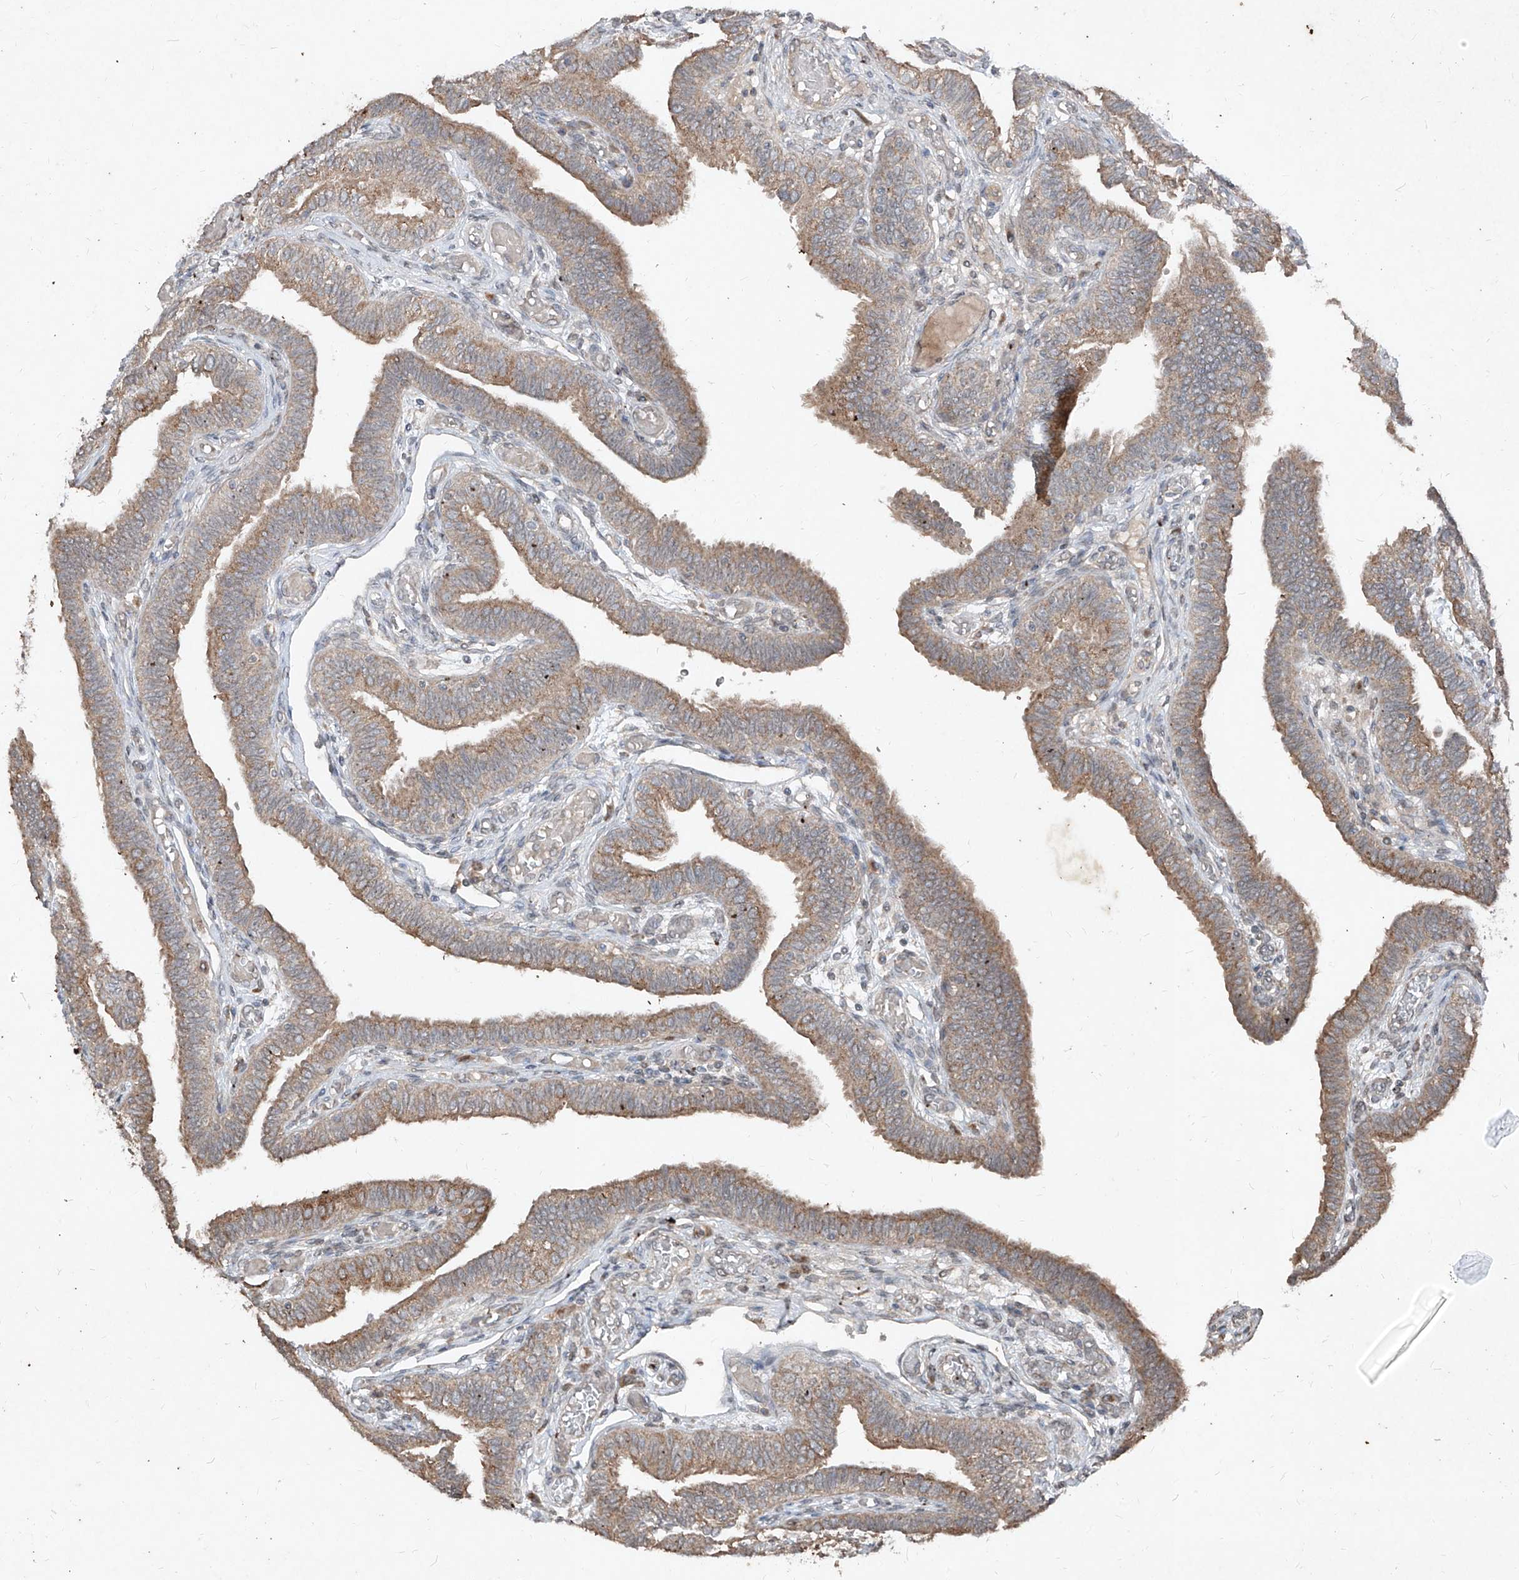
{"staining": {"intensity": "moderate", "quantity": ">75%", "location": "cytoplasmic/membranous"}, "tissue": "fallopian tube", "cell_type": "Glandular cells", "image_type": "normal", "snomed": [{"axis": "morphology", "description": "Normal tissue, NOS"}, {"axis": "topography", "description": "Fallopian tube"}], "caption": "Immunohistochemical staining of unremarkable fallopian tube exhibits medium levels of moderate cytoplasmic/membranous staining in approximately >75% of glandular cells. (IHC, brightfield microscopy, high magnification).", "gene": "ABCD3", "patient": {"sex": "female", "age": 39}}